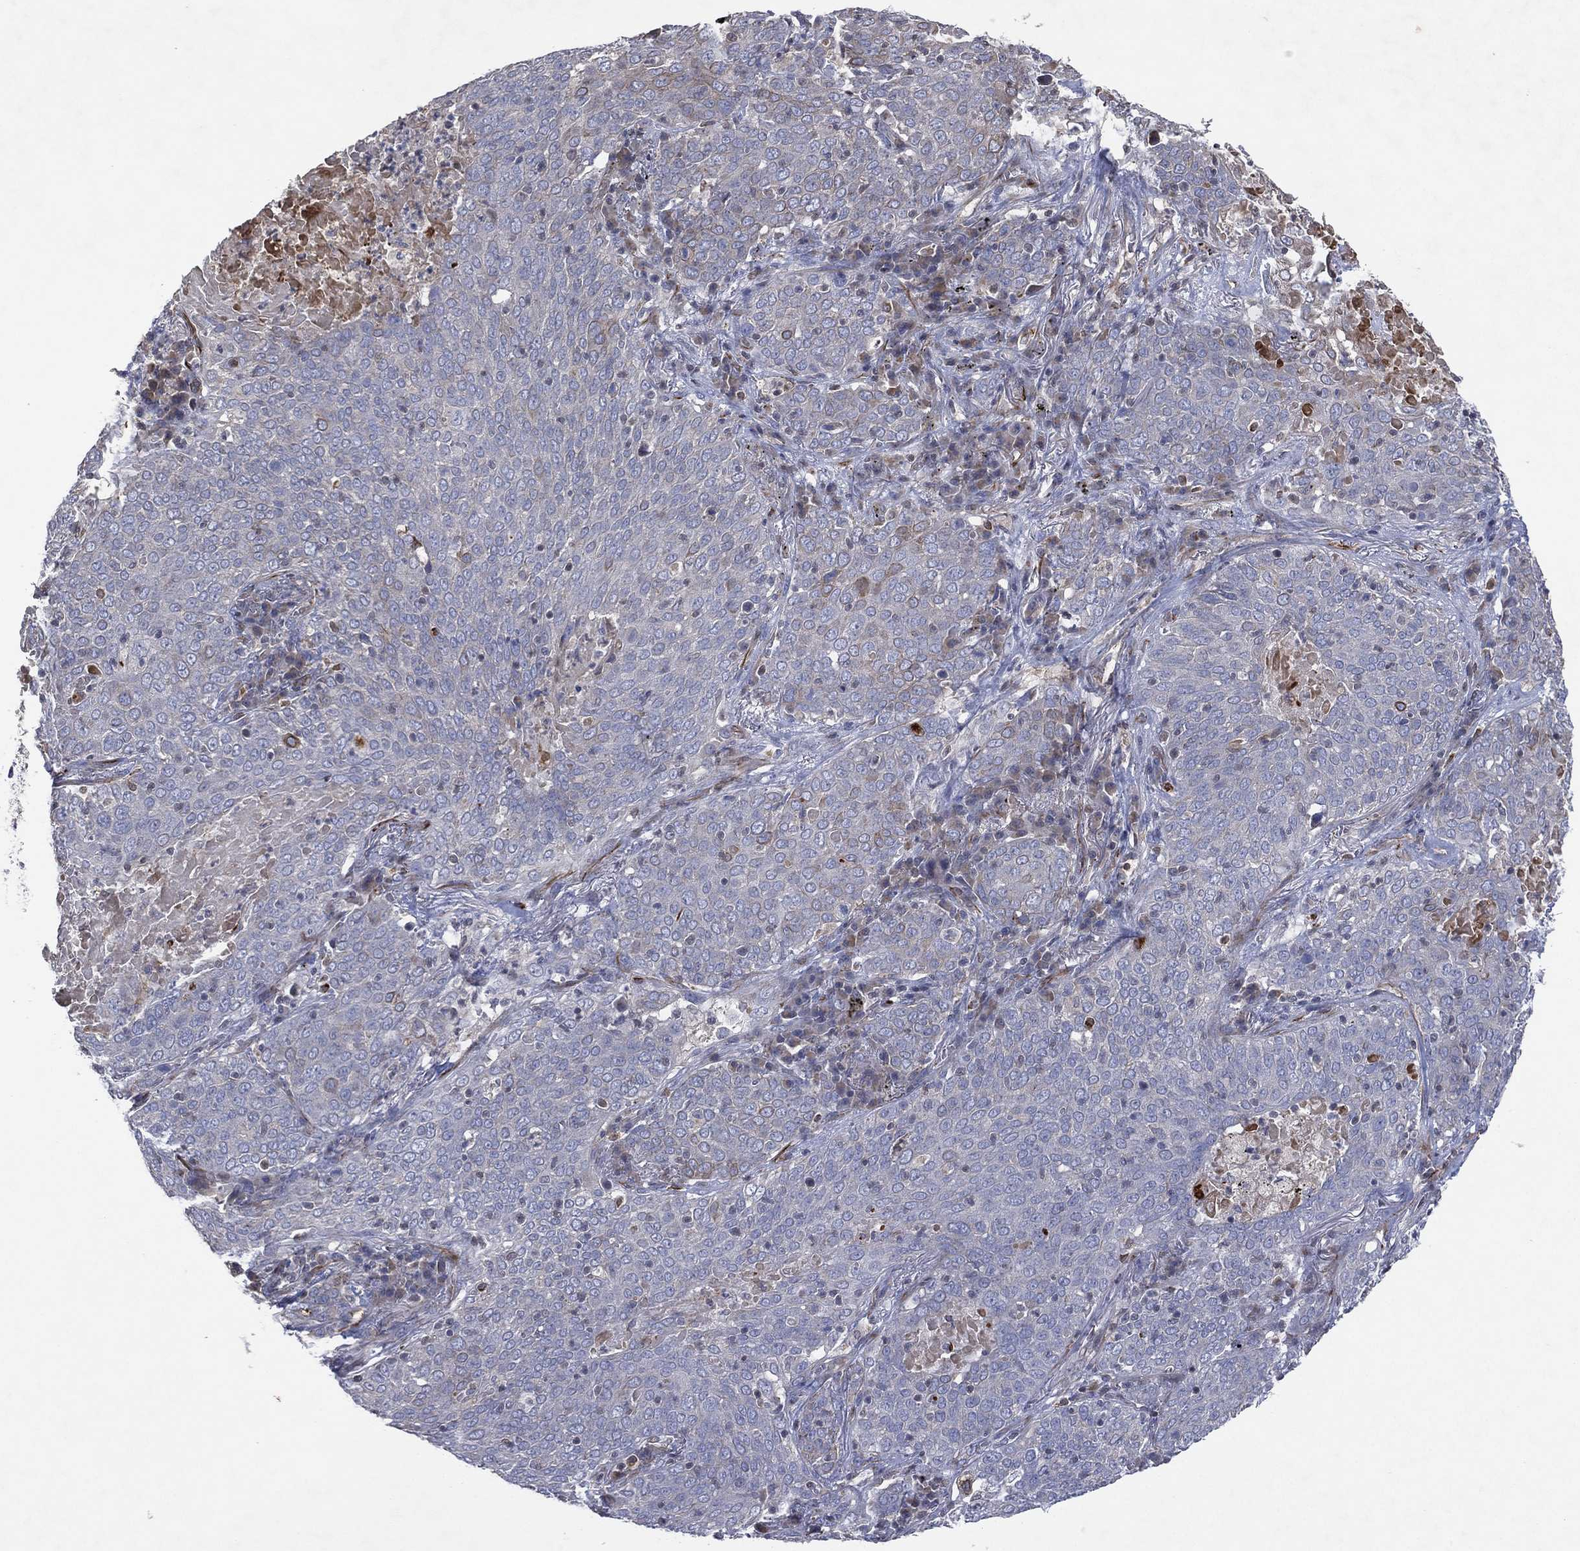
{"staining": {"intensity": "negative", "quantity": "none", "location": "none"}, "tissue": "lung cancer", "cell_type": "Tumor cells", "image_type": "cancer", "snomed": [{"axis": "morphology", "description": "Squamous cell carcinoma, NOS"}, {"axis": "topography", "description": "Lung"}], "caption": "Immunohistochemistry (IHC) image of neoplastic tissue: human lung cancer stained with DAB (3,3'-diaminobenzidine) shows no significant protein expression in tumor cells.", "gene": "FLI1", "patient": {"sex": "male", "age": 82}}